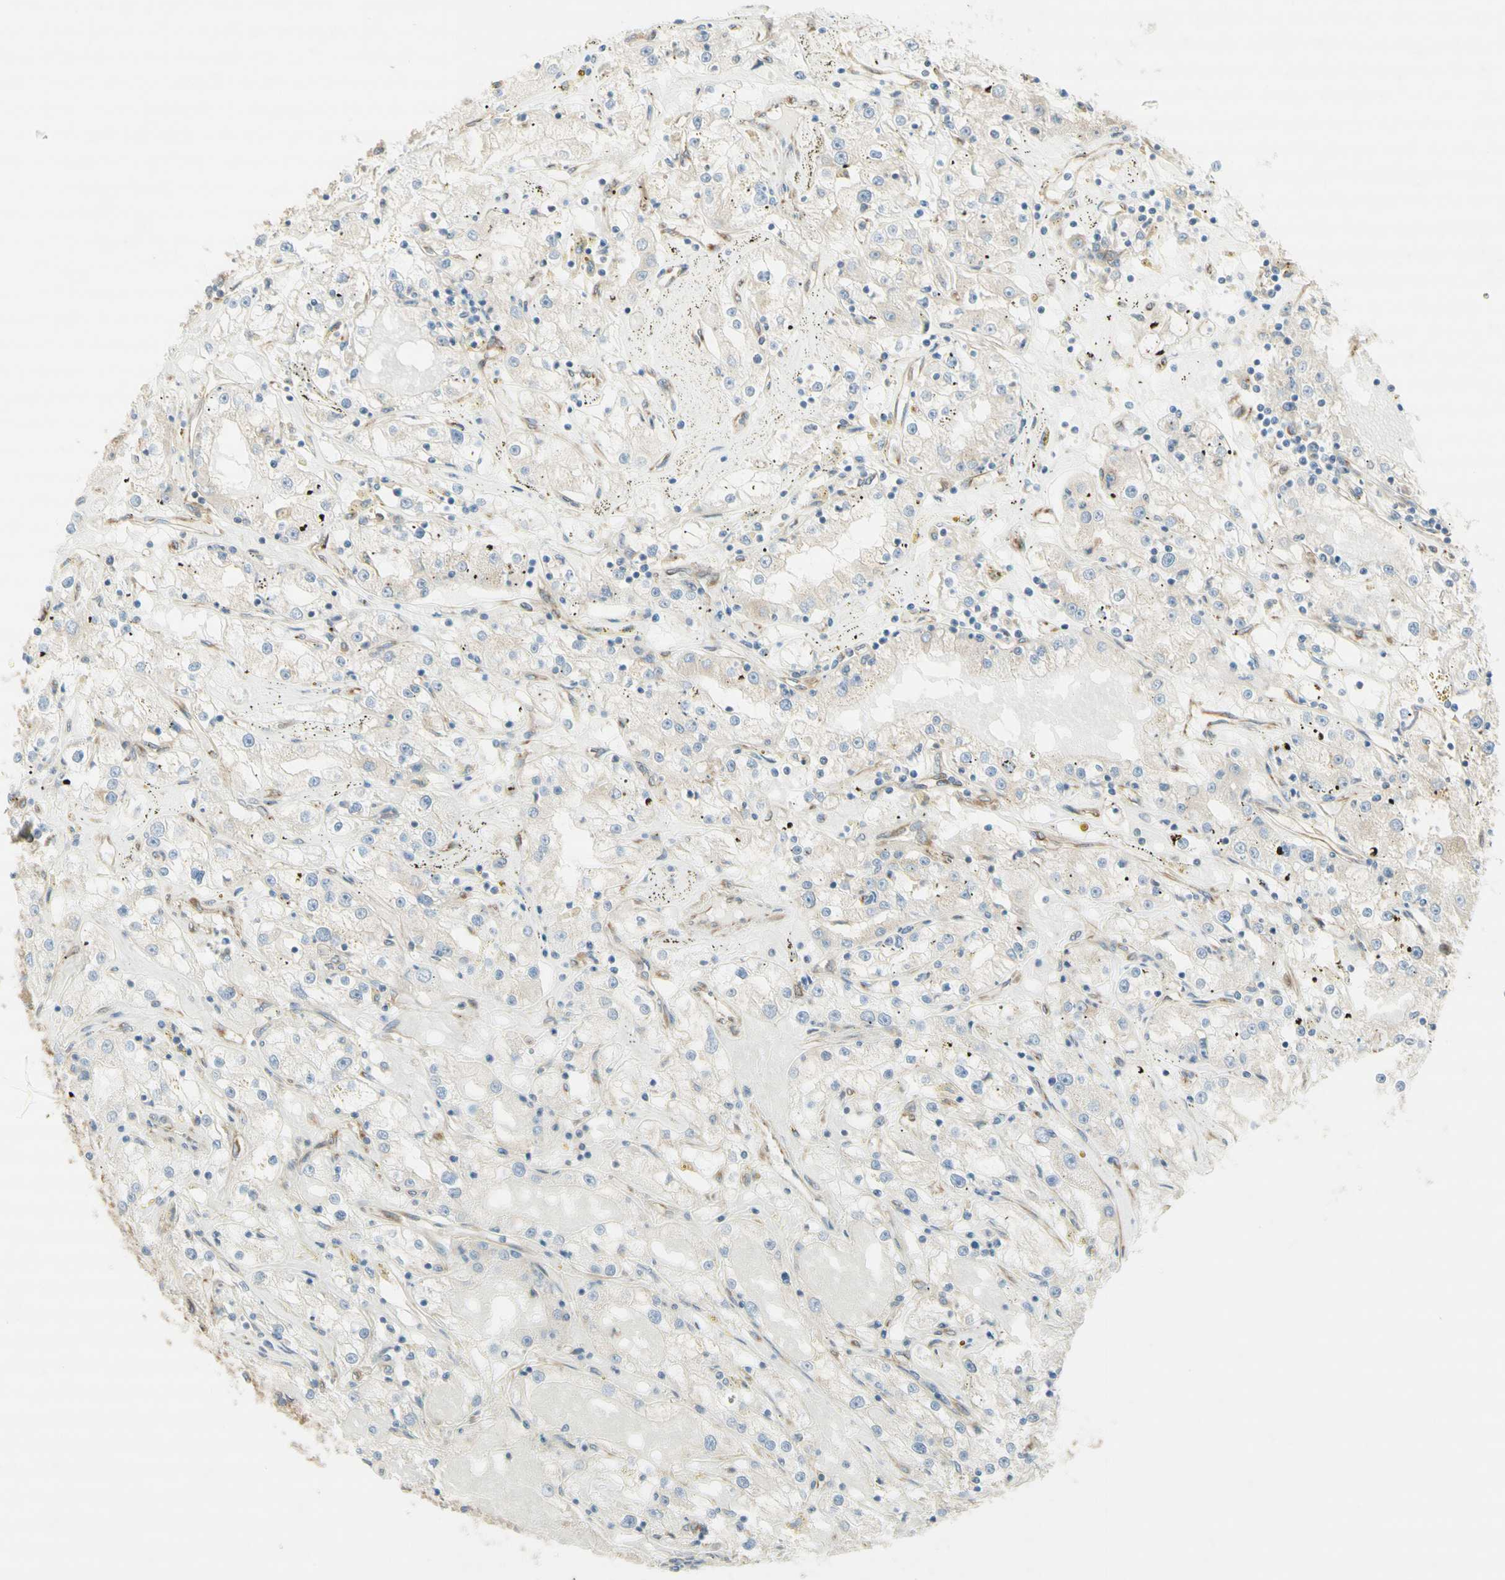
{"staining": {"intensity": "negative", "quantity": "none", "location": "none"}, "tissue": "renal cancer", "cell_type": "Tumor cells", "image_type": "cancer", "snomed": [{"axis": "morphology", "description": "Adenocarcinoma, NOS"}, {"axis": "topography", "description": "Kidney"}], "caption": "An IHC image of renal adenocarcinoma is shown. There is no staining in tumor cells of renal adenocarcinoma.", "gene": "DYNC1H1", "patient": {"sex": "male", "age": 56}}